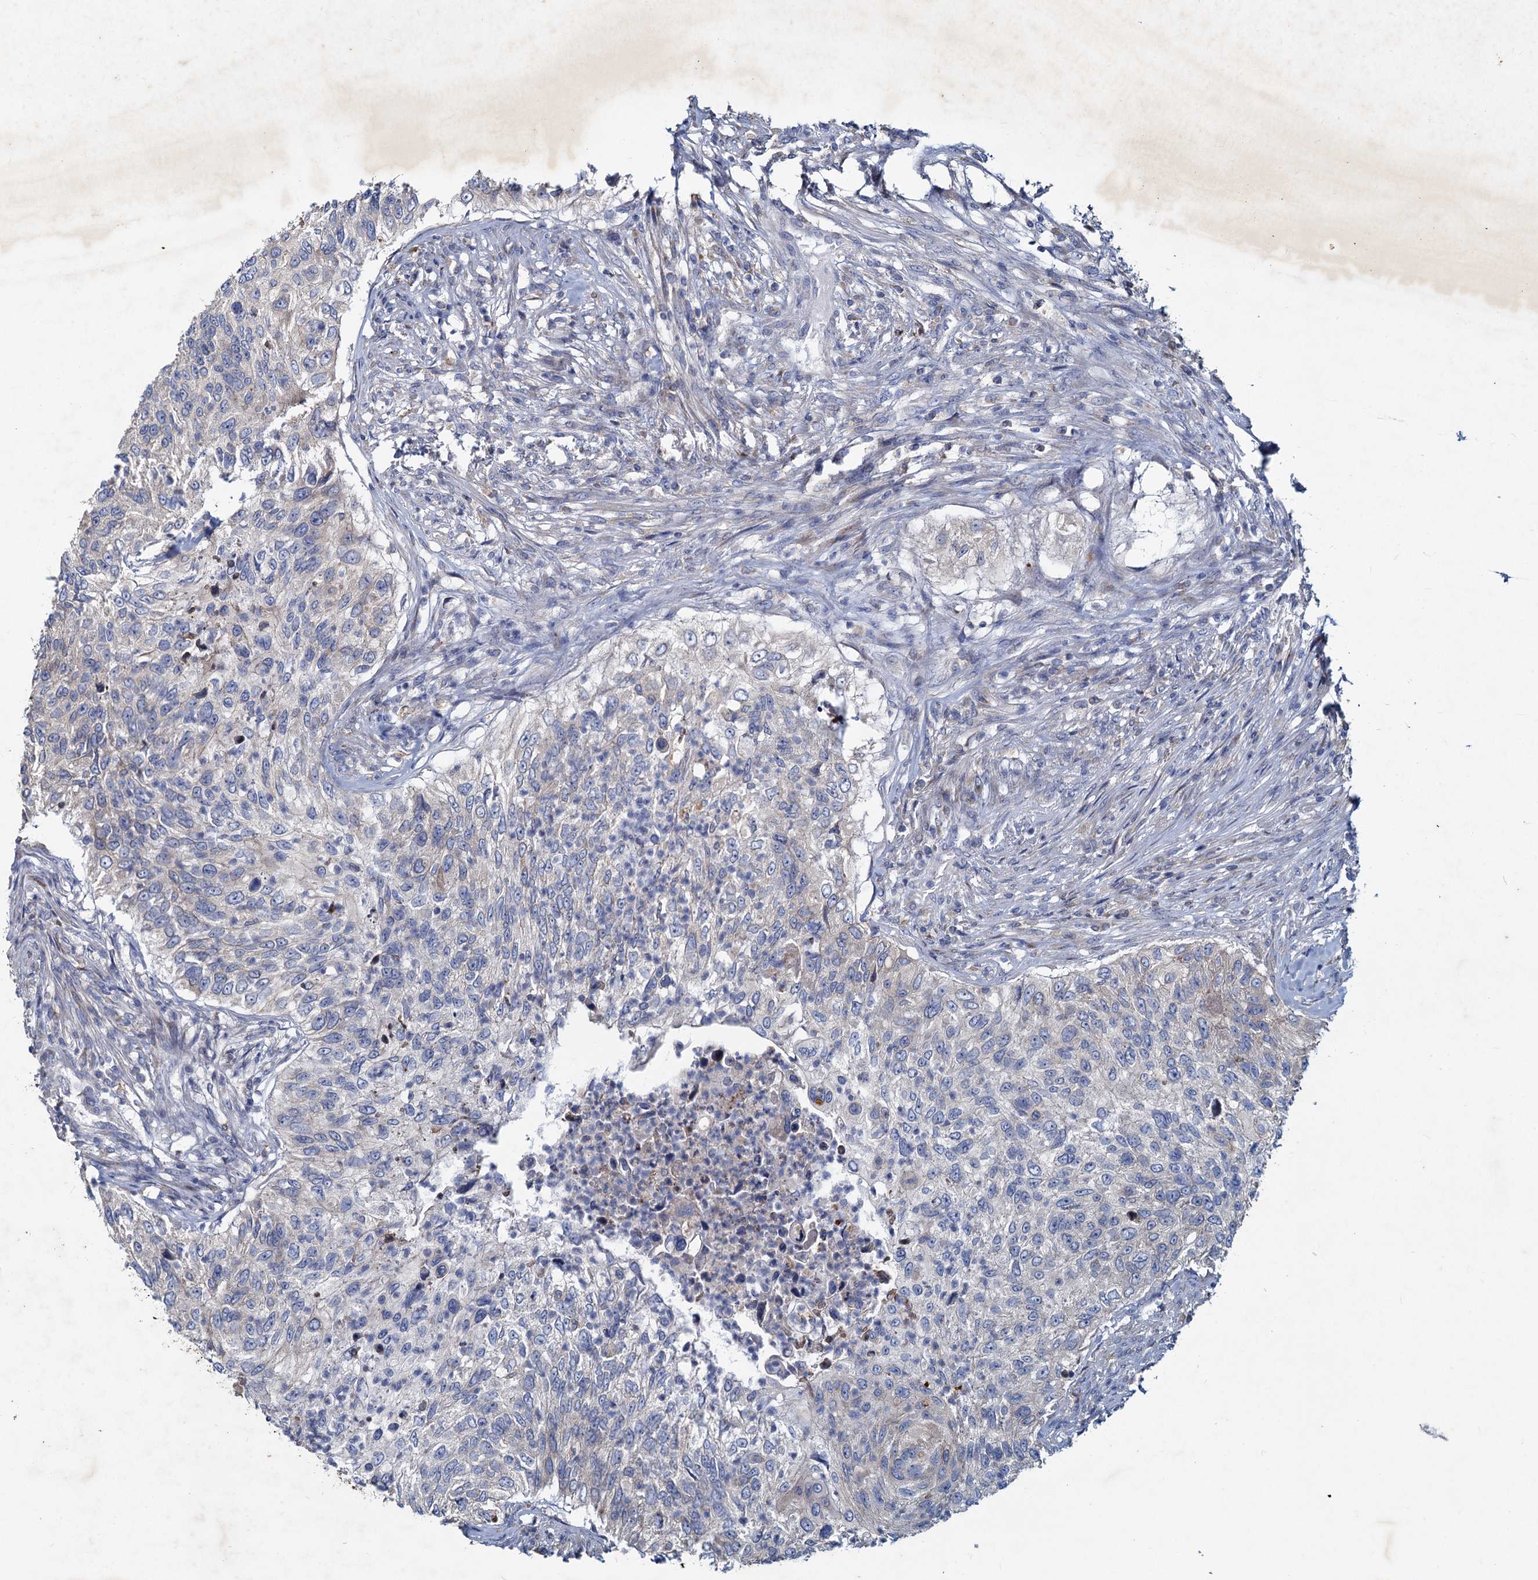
{"staining": {"intensity": "negative", "quantity": "none", "location": "none"}, "tissue": "urothelial cancer", "cell_type": "Tumor cells", "image_type": "cancer", "snomed": [{"axis": "morphology", "description": "Urothelial carcinoma, High grade"}, {"axis": "topography", "description": "Urinary bladder"}], "caption": "Photomicrograph shows no protein positivity in tumor cells of urothelial cancer tissue.", "gene": "TMX2", "patient": {"sex": "female", "age": 60}}